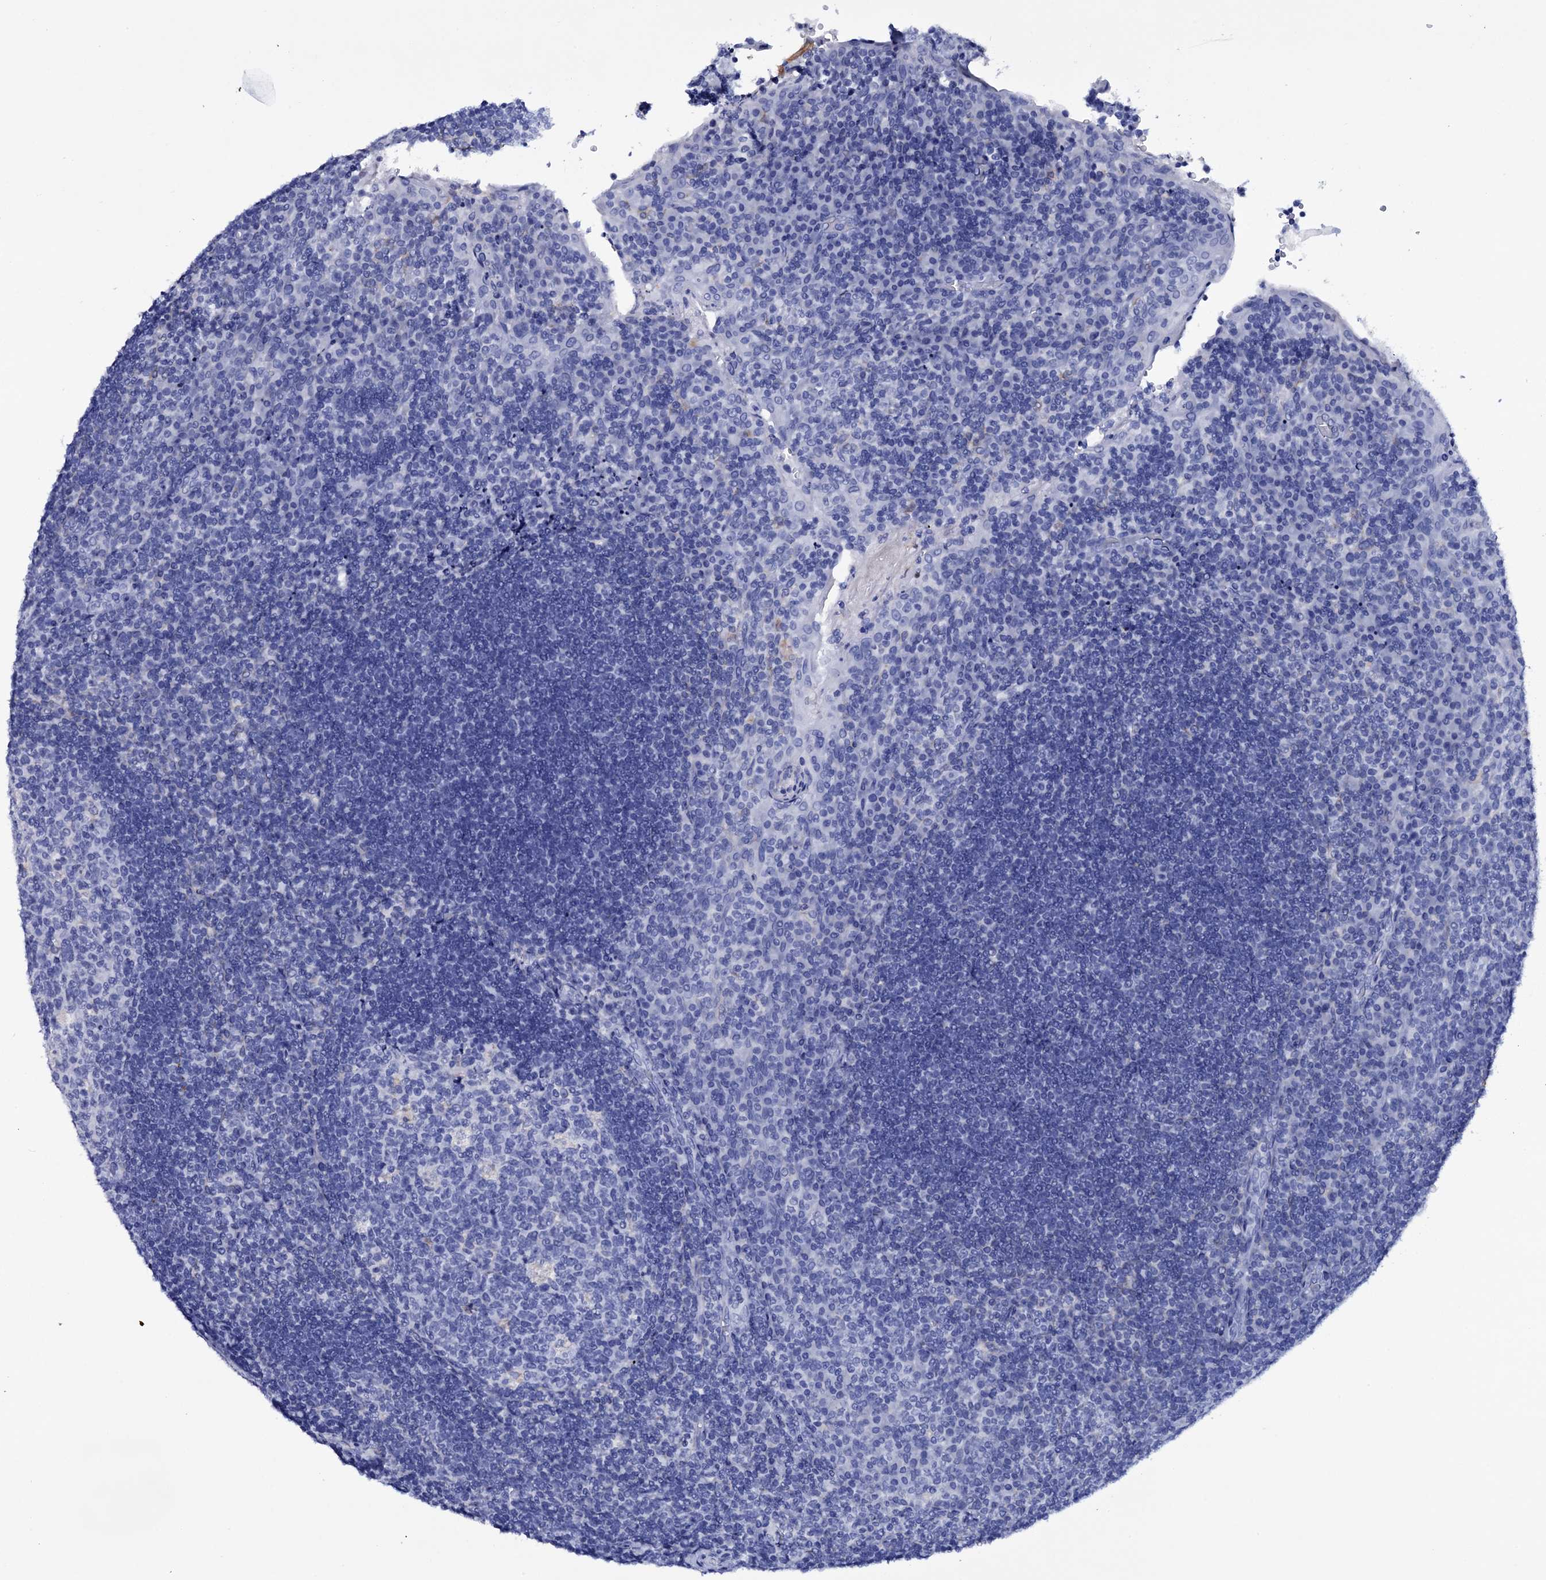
{"staining": {"intensity": "negative", "quantity": "none", "location": "none"}, "tissue": "tonsil", "cell_type": "Germinal center cells", "image_type": "normal", "snomed": [{"axis": "morphology", "description": "Normal tissue, NOS"}, {"axis": "topography", "description": "Tonsil"}], "caption": "Immunohistochemical staining of normal human tonsil shows no significant positivity in germinal center cells. (Immunohistochemistry, brightfield microscopy, high magnification).", "gene": "ITPRID2", "patient": {"sex": "male", "age": 17}}